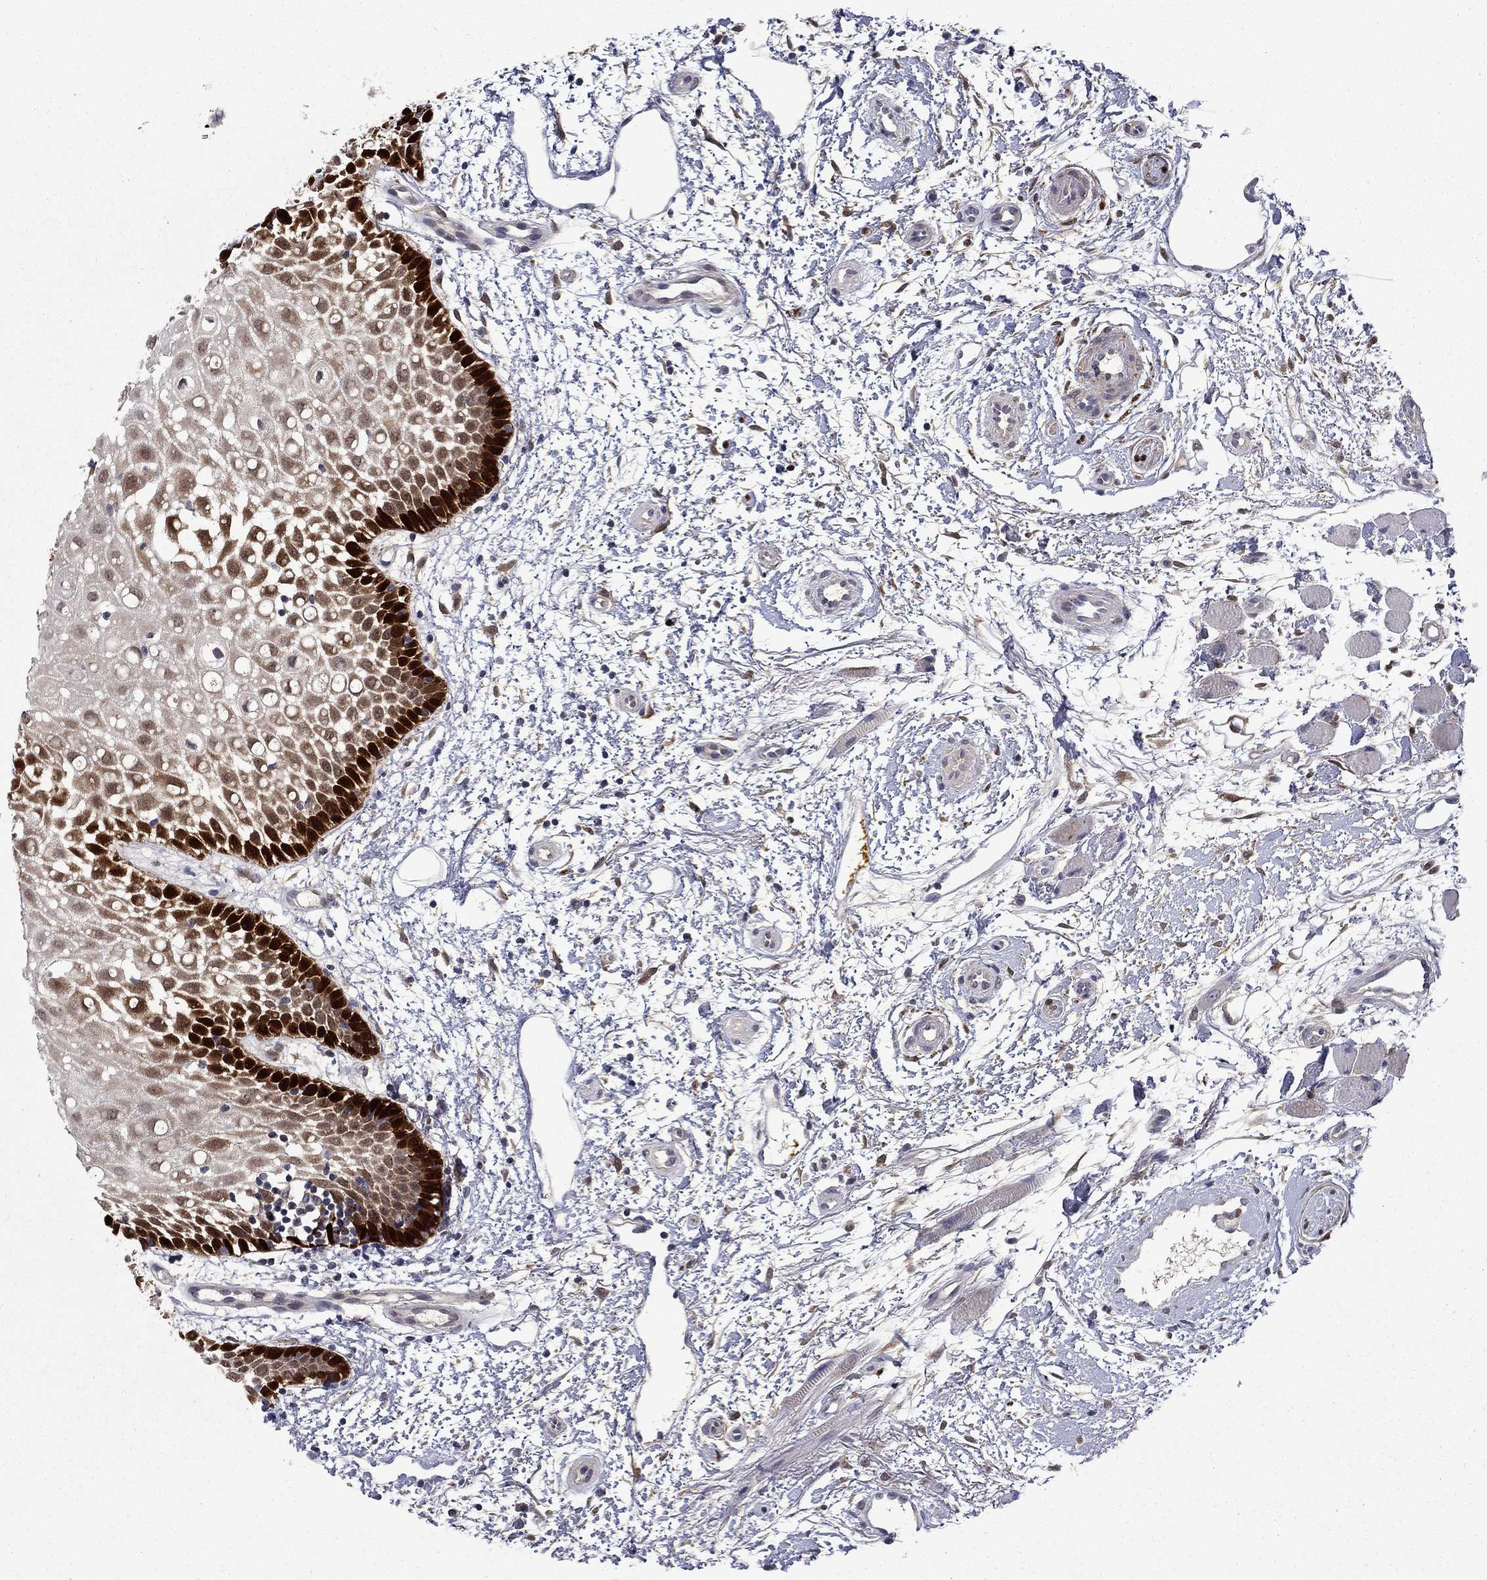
{"staining": {"intensity": "strong", "quantity": "25%-75%", "location": "cytoplasmic/membranous,nuclear"}, "tissue": "oral mucosa", "cell_type": "Squamous epithelial cells", "image_type": "normal", "snomed": [{"axis": "morphology", "description": "Normal tissue, NOS"}, {"axis": "morphology", "description": "Squamous cell carcinoma, NOS"}, {"axis": "topography", "description": "Oral tissue"}, {"axis": "topography", "description": "Head-Neck"}], "caption": "Brown immunohistochemical staining in unremarkable human oral mucosa exhibits strong cytoplasmic/membranous,nuclear staining in about 25%-75% of squamous epithelial cells. The protein is shown in brown color, while the nuclei are stained blue.", "gene": "CBR1", "patient": {"sex": "female", "age": 75}}